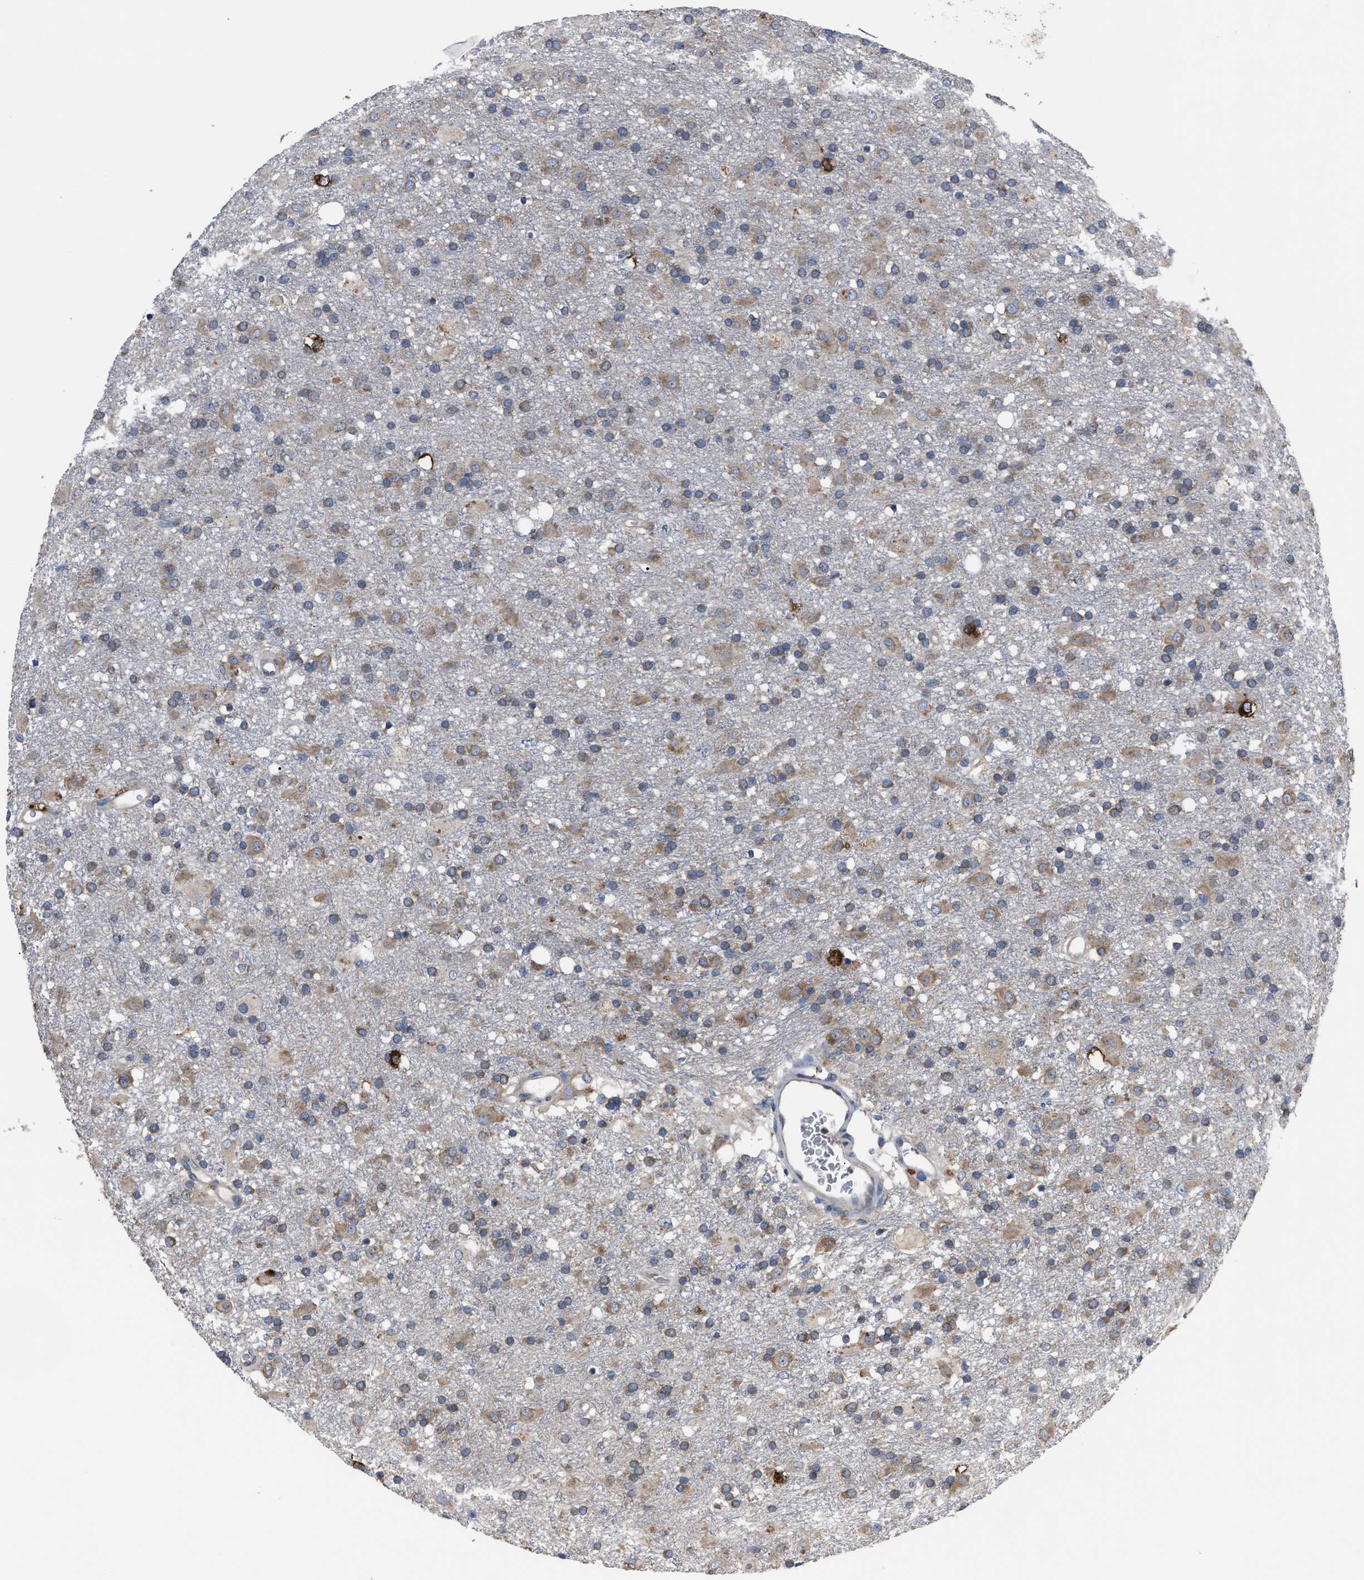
{"staining": {"intensity": "moderate", "quantity": "25%-75%", "location": "cytoplasmic/membranous"}, "tissue": "glioma", "cell_type": "Tumor cells", "image_type": "cancer", "snomed": [{"axis": "morphology", "description": "Glioma, malignant, Low grade"}, {"axis": "topography", "description": "Brain"}], "caption": "About 25%-75% of tumor cells in human glioma demonstrate moderate cytoplasmic/membranous protein expression as visualized by brown immunohistochemical staining.", "gene": "UPF1", "patient": {"sex": "male", "age": 65}}